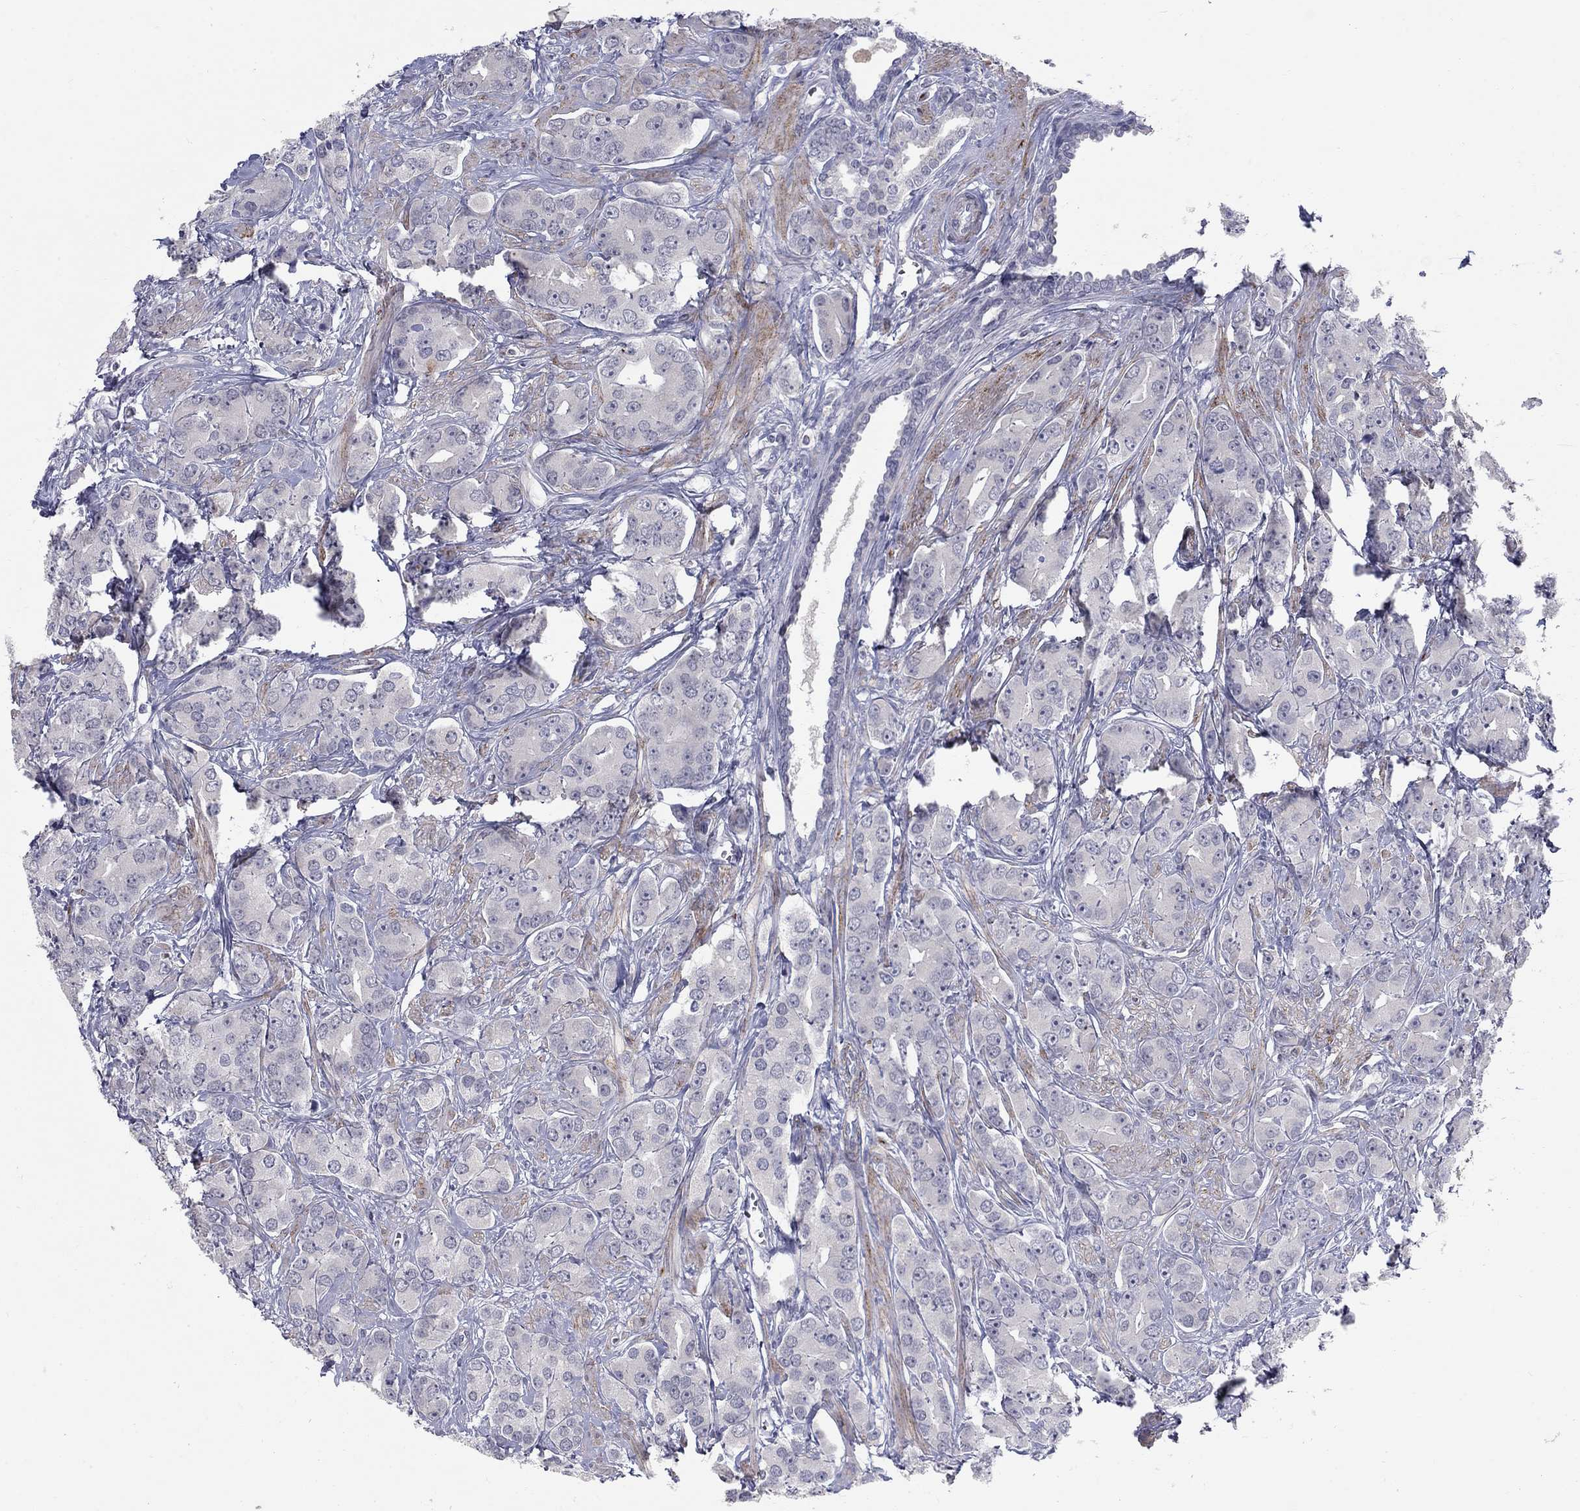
{"staining": {"intensity": "negative", "quantity": "none", "location": "none"}, "tissue": "prostate cancer", "cell_type": "Tumor cells", "image_type": "cancer", "snomed": [{"axis": "morphology", "description": "Adenocarcinoma, NOS"}, {"axis": "topography", "description": "Prostate"}], "caption": "IHC of adenocarcinoma (prostate) displays no positivity in tumor cells.", "gene": "NTRK2", "patient": {"sex": "male", "age": 67}}